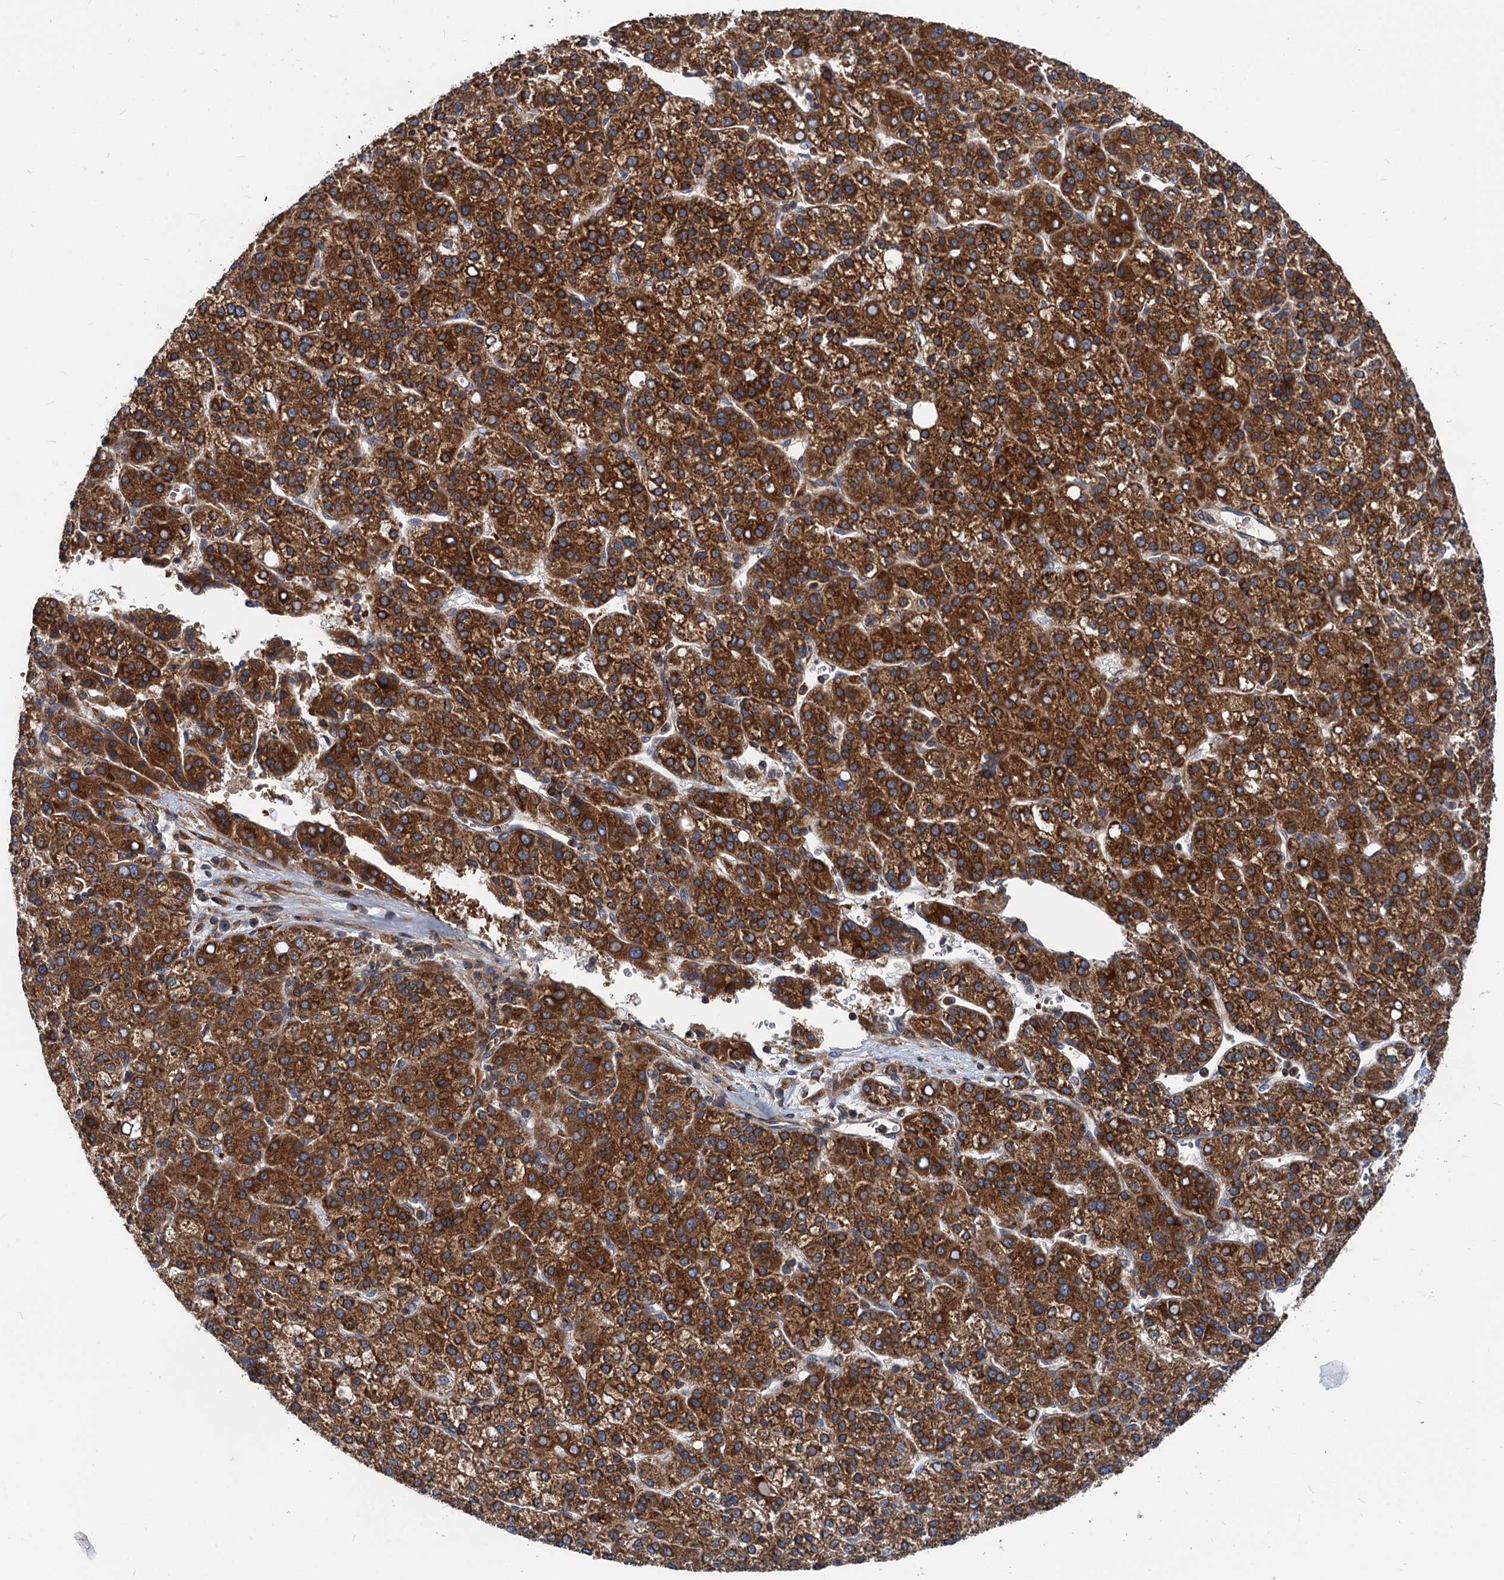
{"staining": {"intensity": "strong", "quantity": ">75%", "location": "cytoplasmic/membranous"}, "tissue": "liver cancer", "cell_type": "Tumor cells", "image_type": "cancer", "snomed": [{"axis": "morphology", "description": "Carcinoma, Hepatocellular, NOS"}, {"axis": "topography", "description": "Liver"}], "caption": "Immunohistochemical staining of human liver hepatocellular carcinoma displays strong cytoplasmic/membranous protein staining in approximately >75% of tumor cells. The protein is shown in brown color, while the nuclei are stained blue.", "gene": "STIM1", "patient": {"sex": "female", "age": 58}}